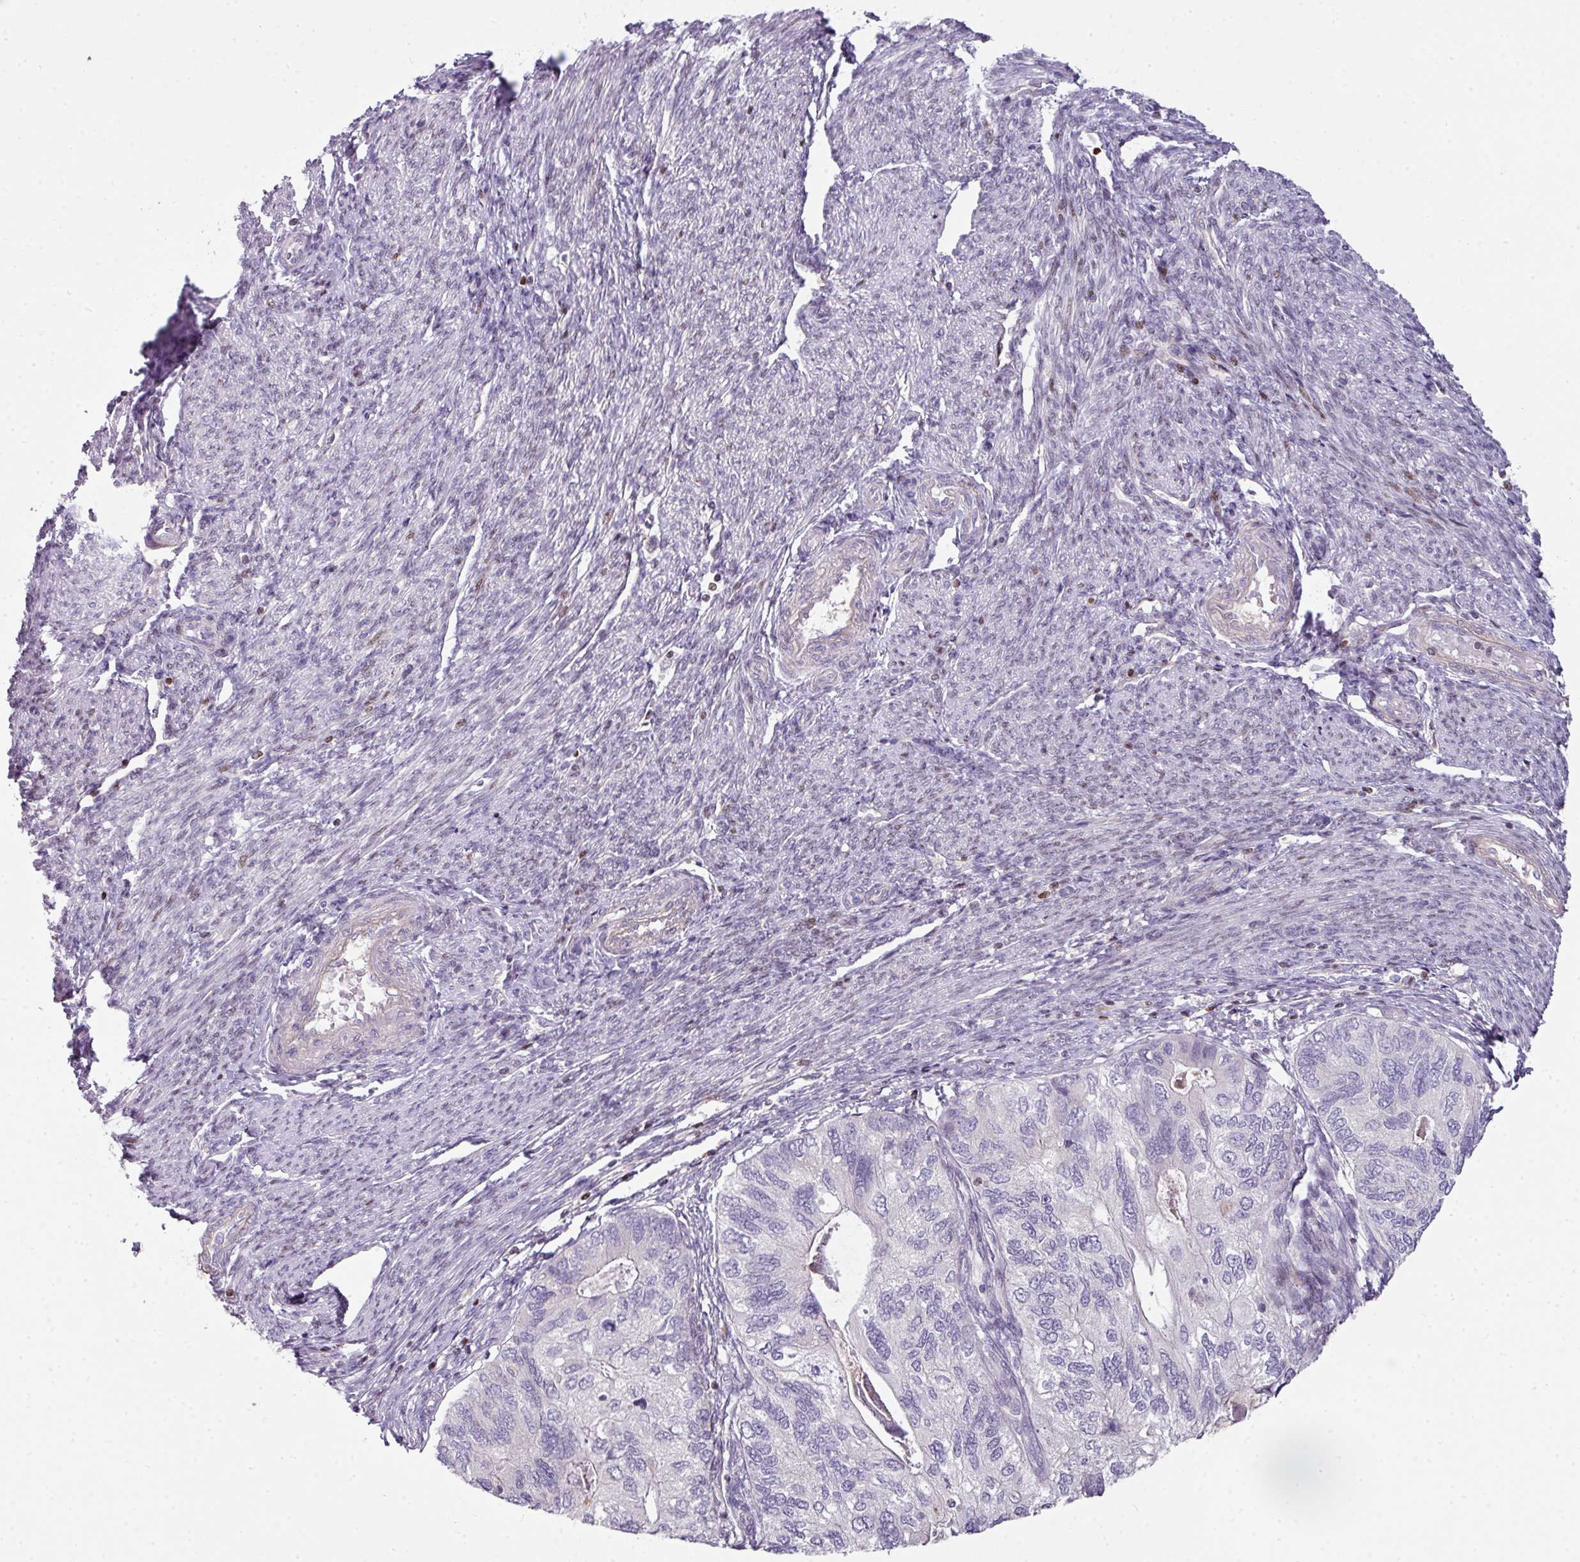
{"staining": {"intensity": "negative", "quantity": "none", "location": "none"}, "tissue": "endometrial cancer", "cell_type": "Tumor cells", "image_type": "cancer", "snomed": [{"axis": "morphology", "description": "Carcinoma, NOS"}, {"axis": "topography", "description": "Uterus"}], "caption": "Immunohistochemistry (IHC) photomicrograph of endometrial cancer stained for a protein (brown), which reveals no expression in tumor cells.", "gene": "STAT5A", "patient": {"sex": "female", "age": 76}}